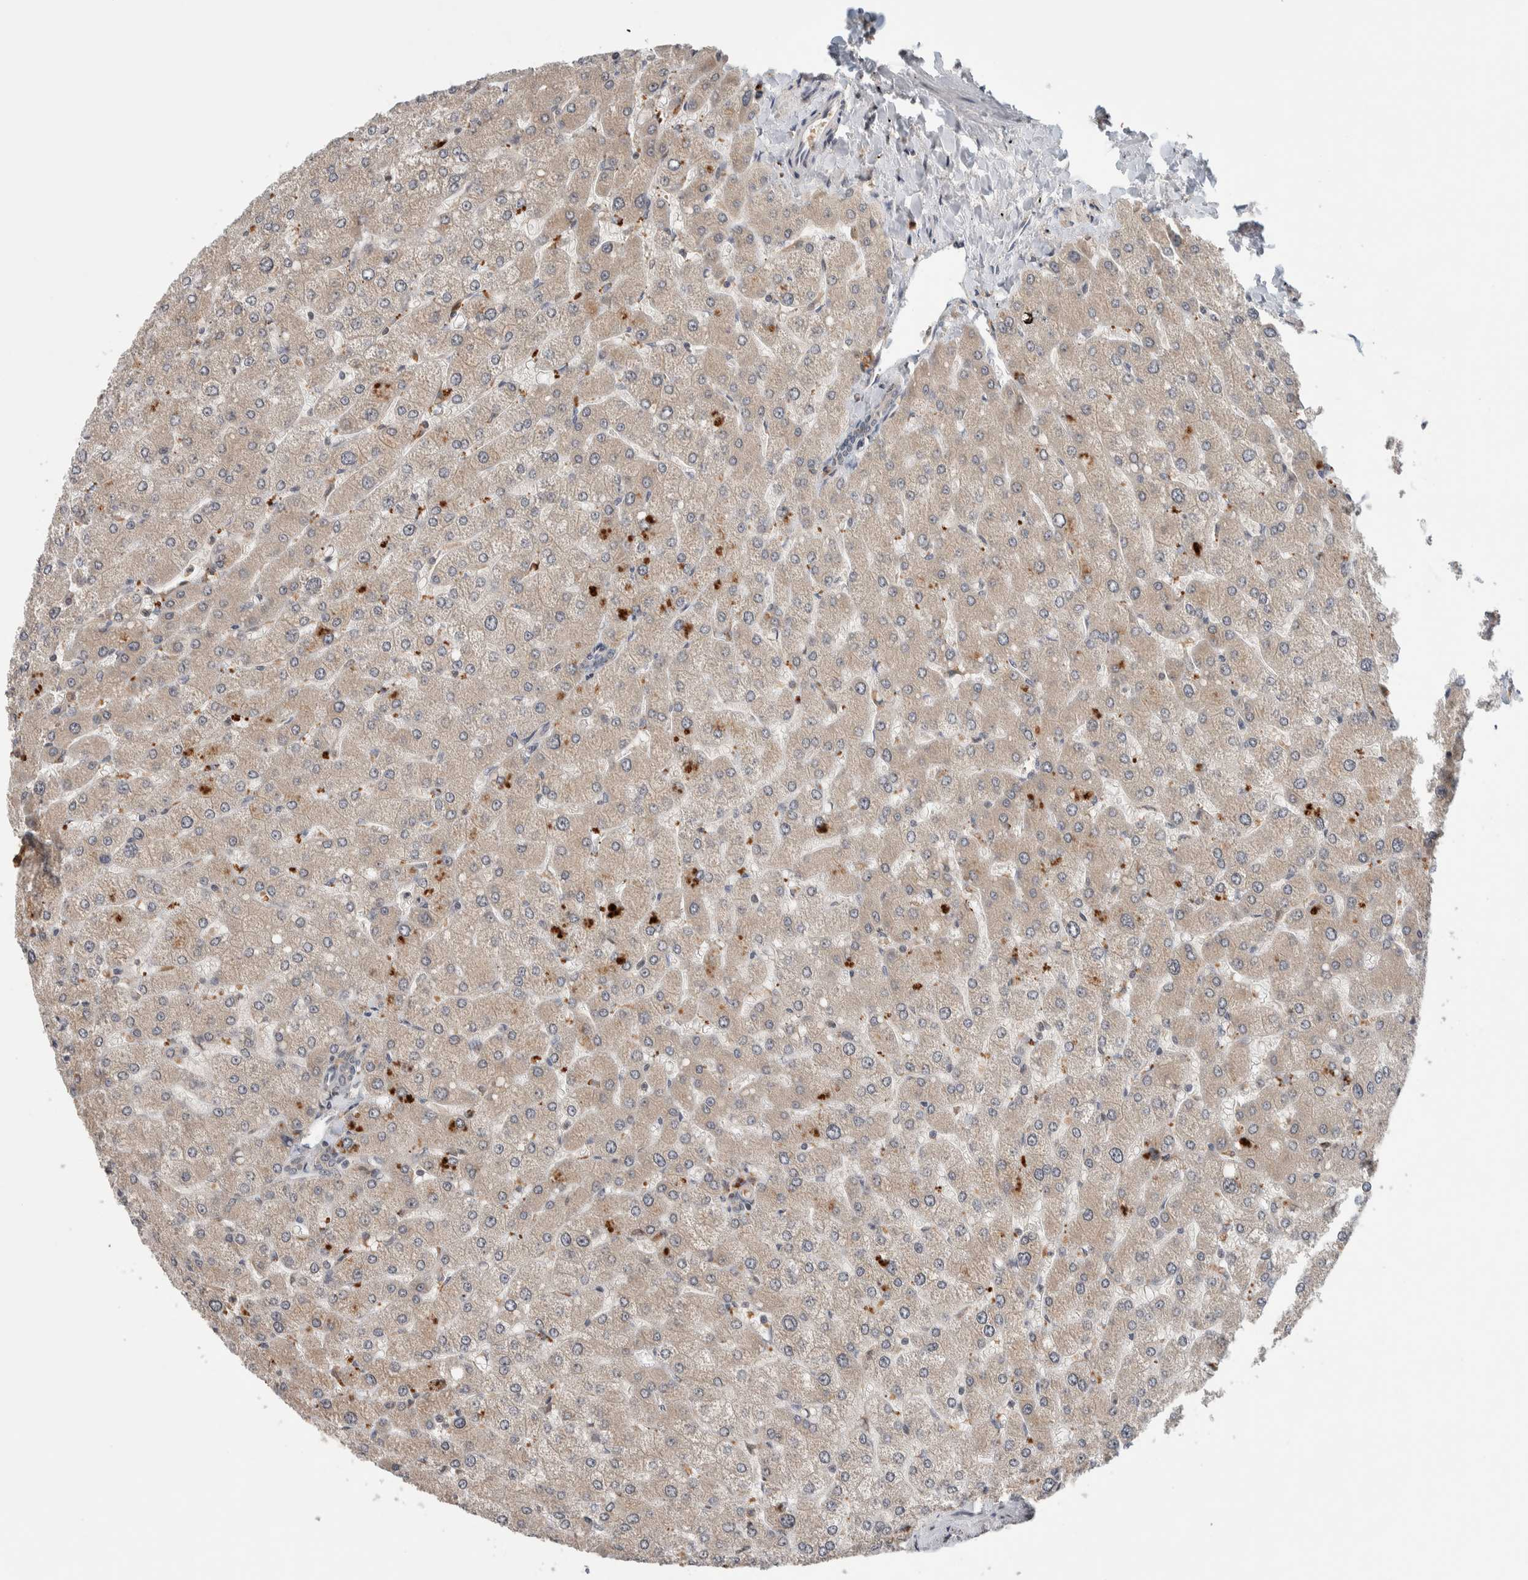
{"staining": {"intensity": "weak", "quantity": "<25%", "location": "cytoplasmic/membranous"}, "tissue": "liver", "cell_type": "Cholangiocytes", "image_type": "normal", "snomed": [{"axis": "morphology", "description": "Normal tissue, NOS"}, {"axis": "topography", "description": "Liver"}], "caption": "High power microscopy image of an immunohistochemistry (IHC) micrograph of normal liver, revealing no significant staining in cholangiocytes.", "gene": "KCNK1", "patient": {"sex": "male", "age": 55}}